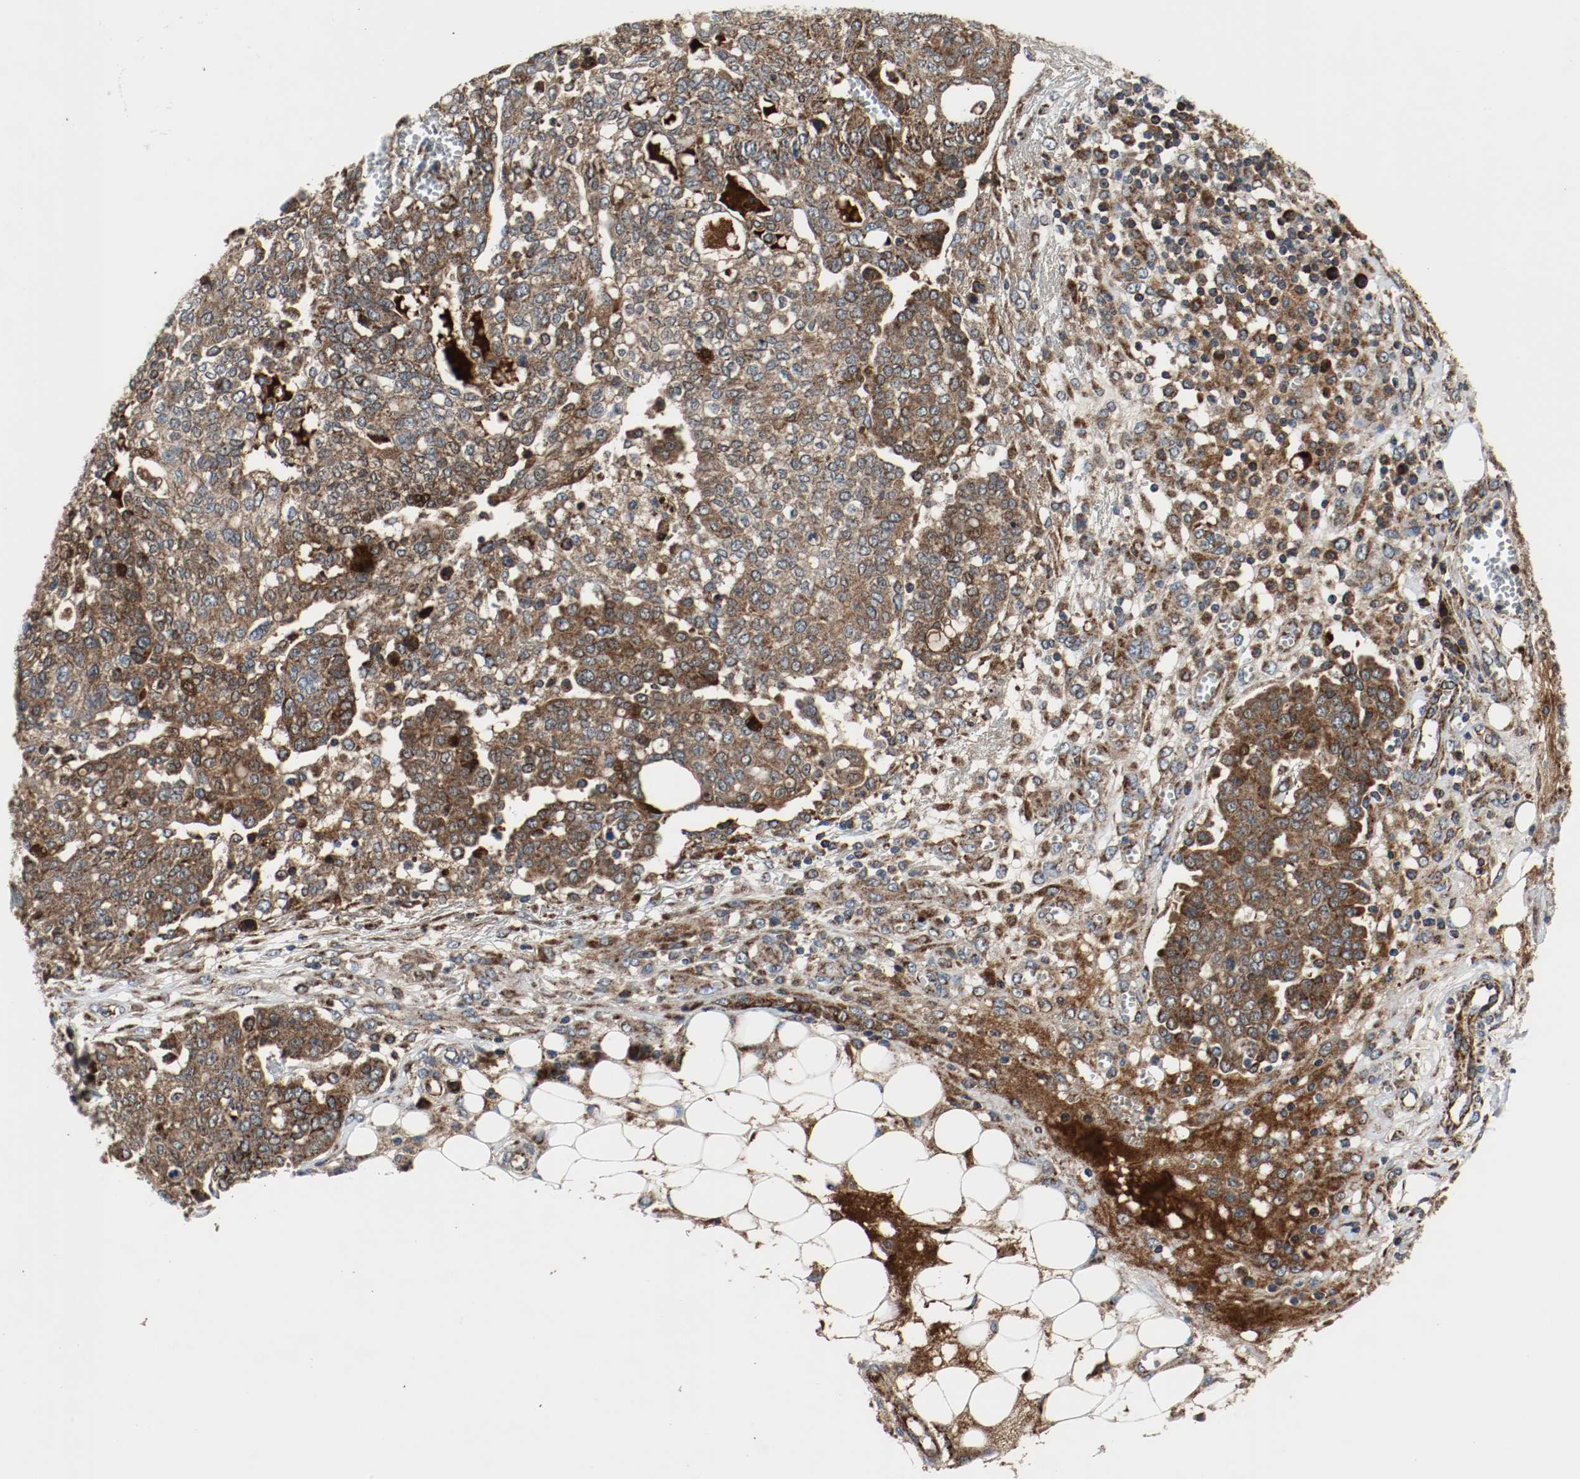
{"staining": {"intensity": "strong", "quantity": ">75%", "location": "cytoplasmic/membranous"}, "tissue": "ovarian cancer", "cell_type": "Tumor cells", "image_type": "cancer", "snomed": [{"axis": "morphology", "description": "Cystadenocarcinoma, serous, NOS"}, {"axis": "topography", "description": "Soft tissue"}, {"axis": "topography", "description": "Ovary"}], "caption": "Immunohistochemical staining of ovarian serous cystadenocarcinoma shows strong cytoplasmic/membranous protein expression in approximately >75% of tumor cells. (brown staining indicates protein expression, while blue staining denotes nuclei).", "gene": "TXNRD1", "patient": {"sex": "female", "age": 57}}